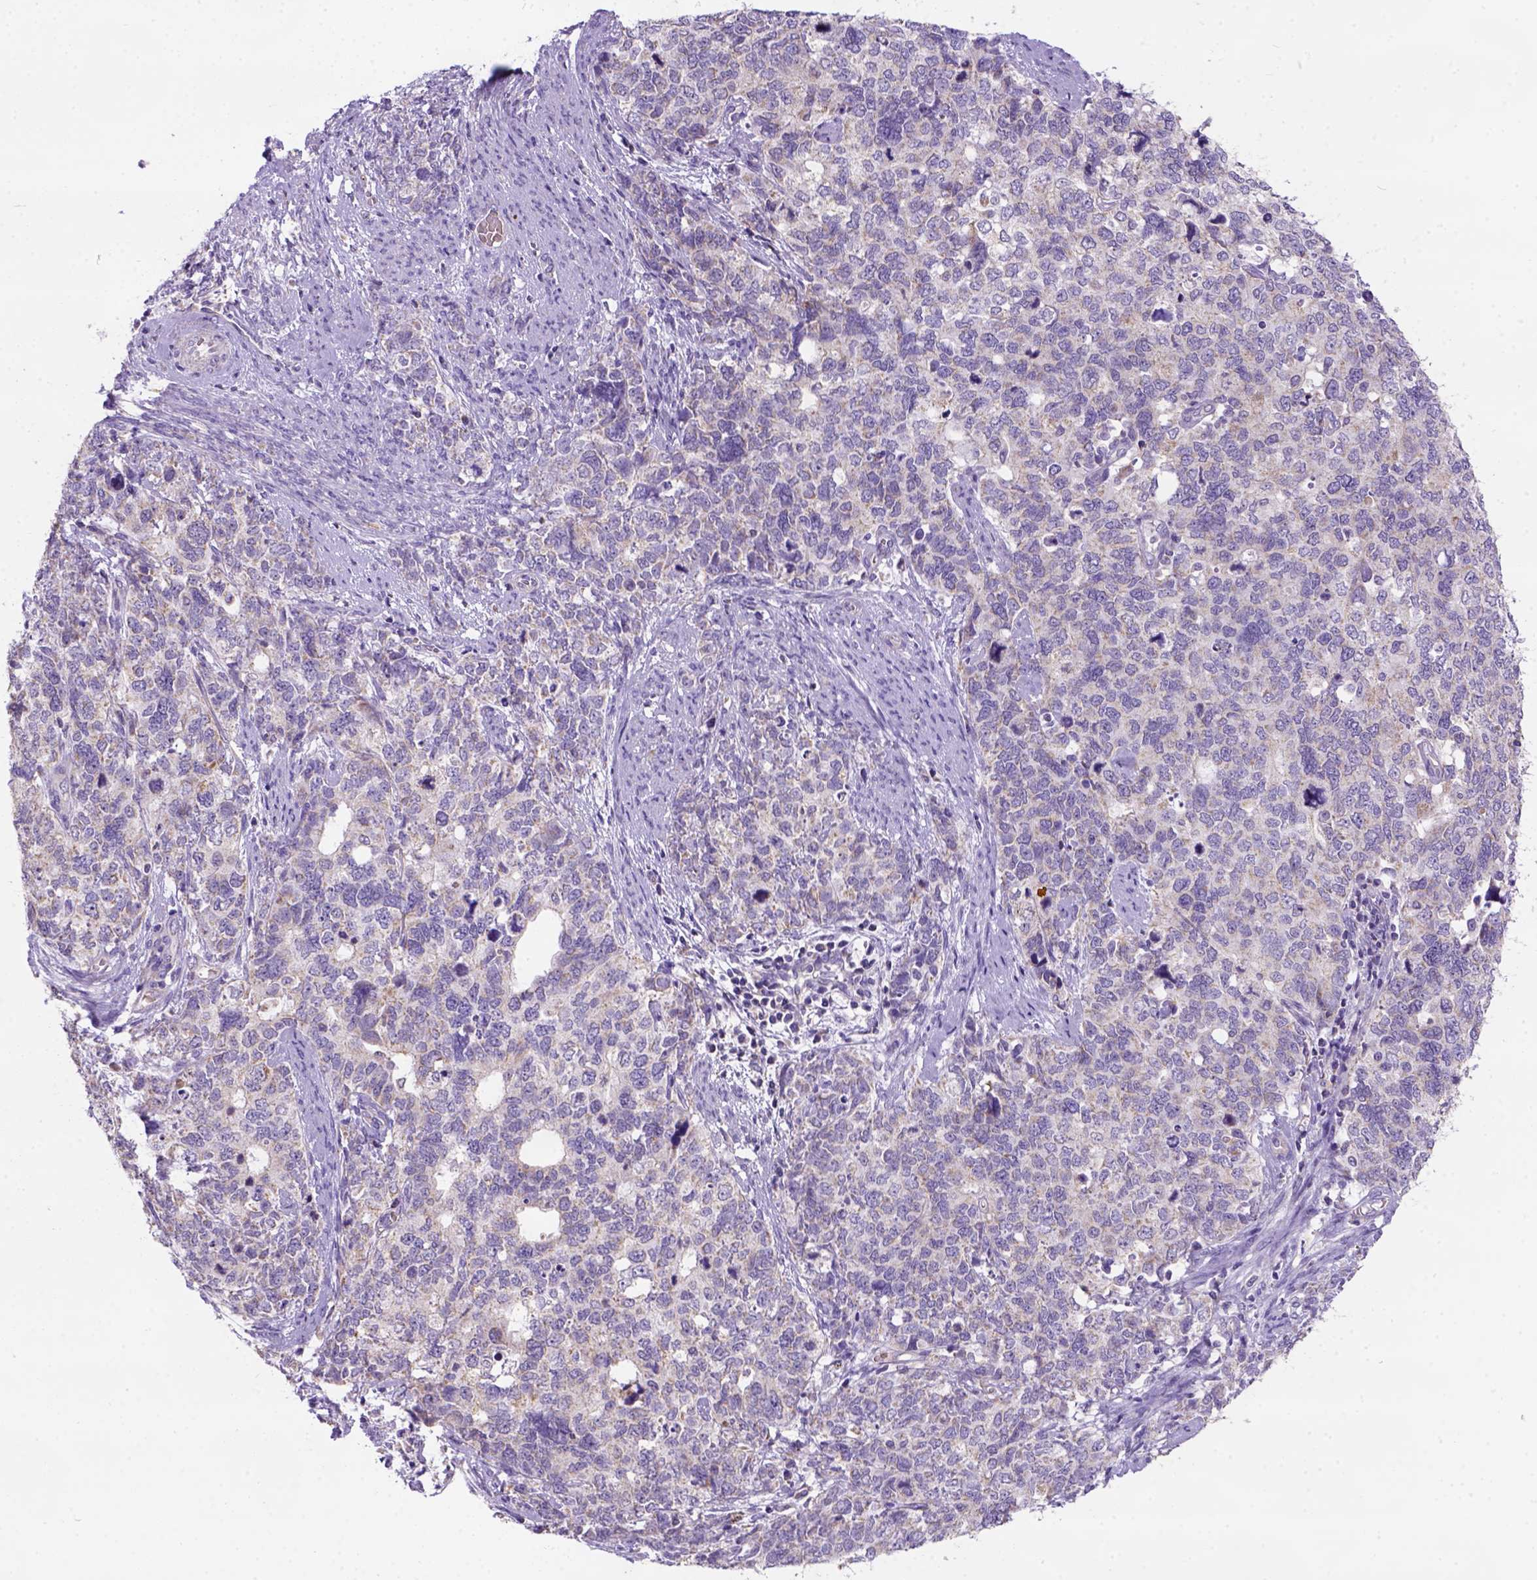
{"staining": {"intensity": "weak", "quantity": "25%-75%", "location": "cytoplasmic/membranous"}, "tissue": "cervical cancer", "cell_type": "Tumor cells", "image_type": "cancer", "snomed": [{"axis": "morphology", "description": "Squamous cell carcinoma, NOS"}, {"axis": "topography", "description": "Cervix"}], "caption": "DAB (3,3'-diaminobenzidine) immunohistochemical staining of human cervical cancer reveals weak cytoplasmic/membranous protein expression in approximately 25%-75% of tumor cells. The staining is performed using DAB brown chromogen to label protein expression. The nuclei are counter-stained blue using hematoxylin.", "gene": "L2HGDH", "patient": {"sex": "female", "age": 63}}